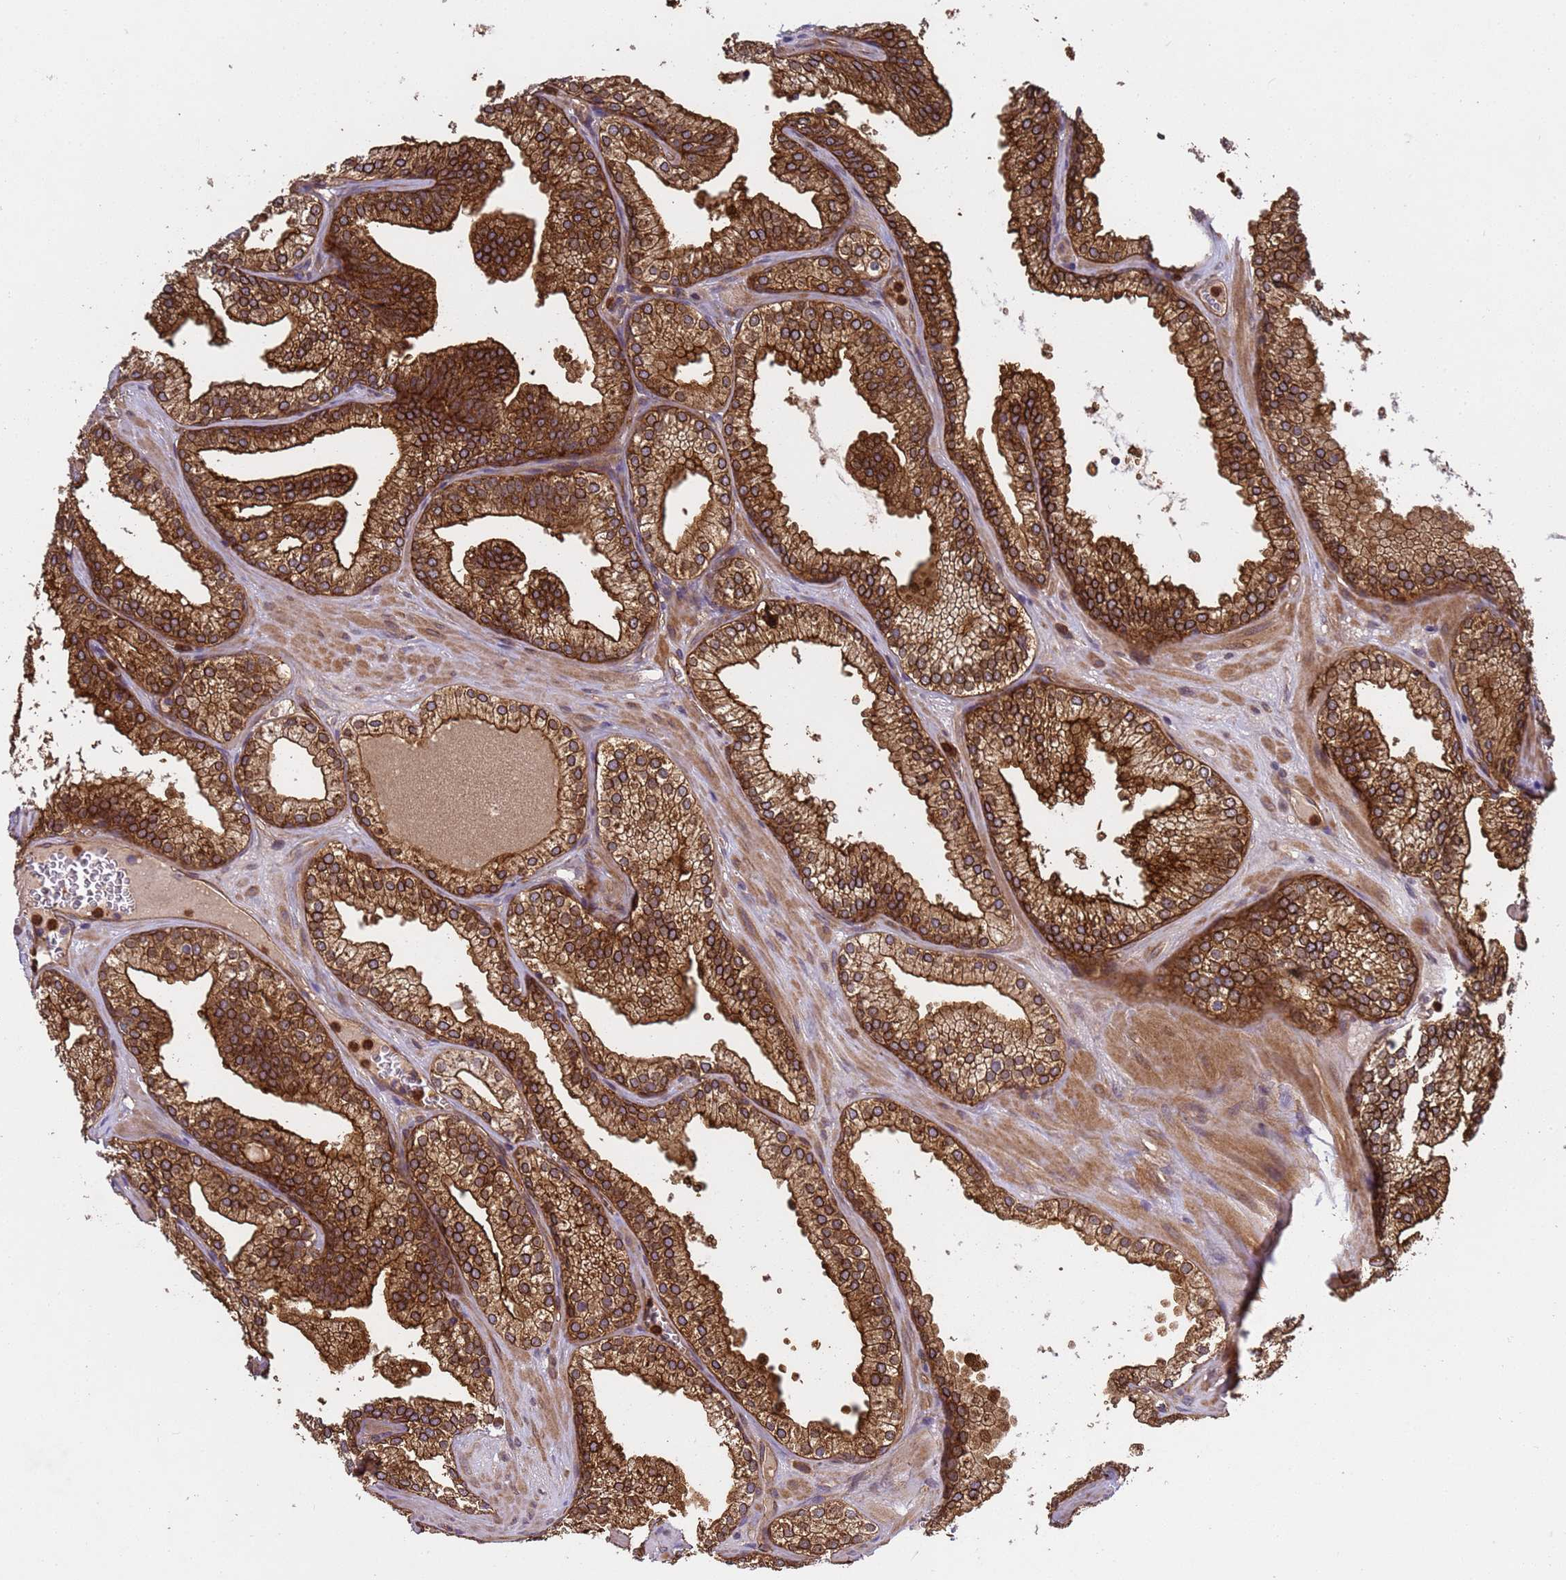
{"staining": {"intensity": "strong", "quantity": ">75%", "location": "cytoplasmic/membranous"}, "tissue": "prostate cancer", "cell_type": "Tumor cells", "image_type": "cancer", "snomed": [{"axis": "morphology", "description": "Adenocarcinoma, Low grade"}, {"axis": "topography", "description": "Prostate"}], "caption": "A high amount of strong cytoplasmic/membranous expression is present in about >75% of tumor cells in prostate cancer (low-grade adenocarcinoma) tissue.", "gene": "C8orf34", "patient": {"sex": "male", "age": 60}}